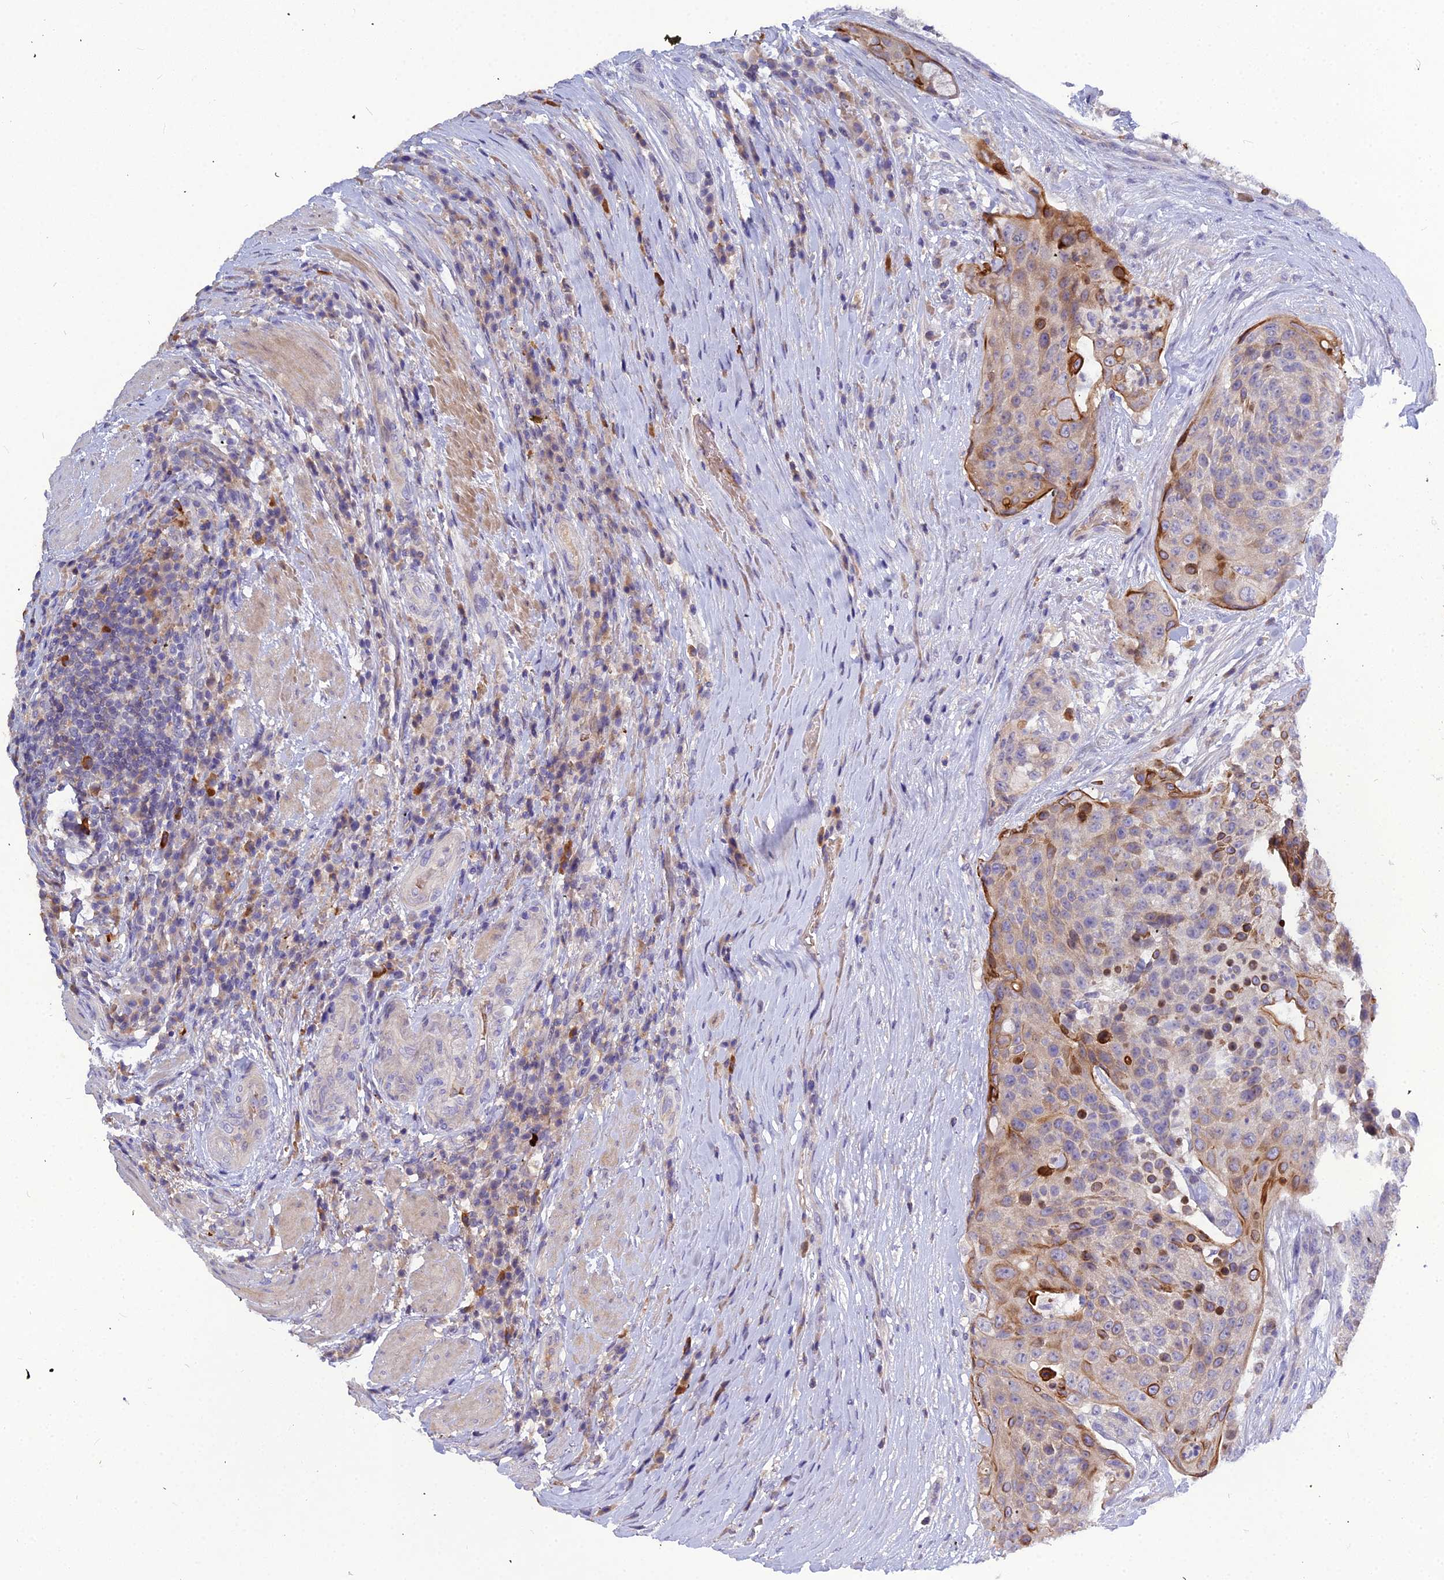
{"staining": {"intensity": "strong", "quantity": "<25%", "location": "cytoplasmic/membranous"}, "tissue": "urothelial cancer", "cell_type": "Tumor cells", "image_type": "cancer", "snomed": [{"axis": "morphology", "description": "Urothelial carcinoma, High grade"}, {"axis": "topography", "description": "Urinary bladder"}], "caption": "The histopathology image displays immunohistochemical staining of urothelial cancer. There is strong cytoplasmic/membranous positivity is present in about <25% of tumor cells. (Brightfield microscopy of DAB IHC at high magnification).", "gene": "DMRTA1", "patient": {"sex": "female", "age": 63}}